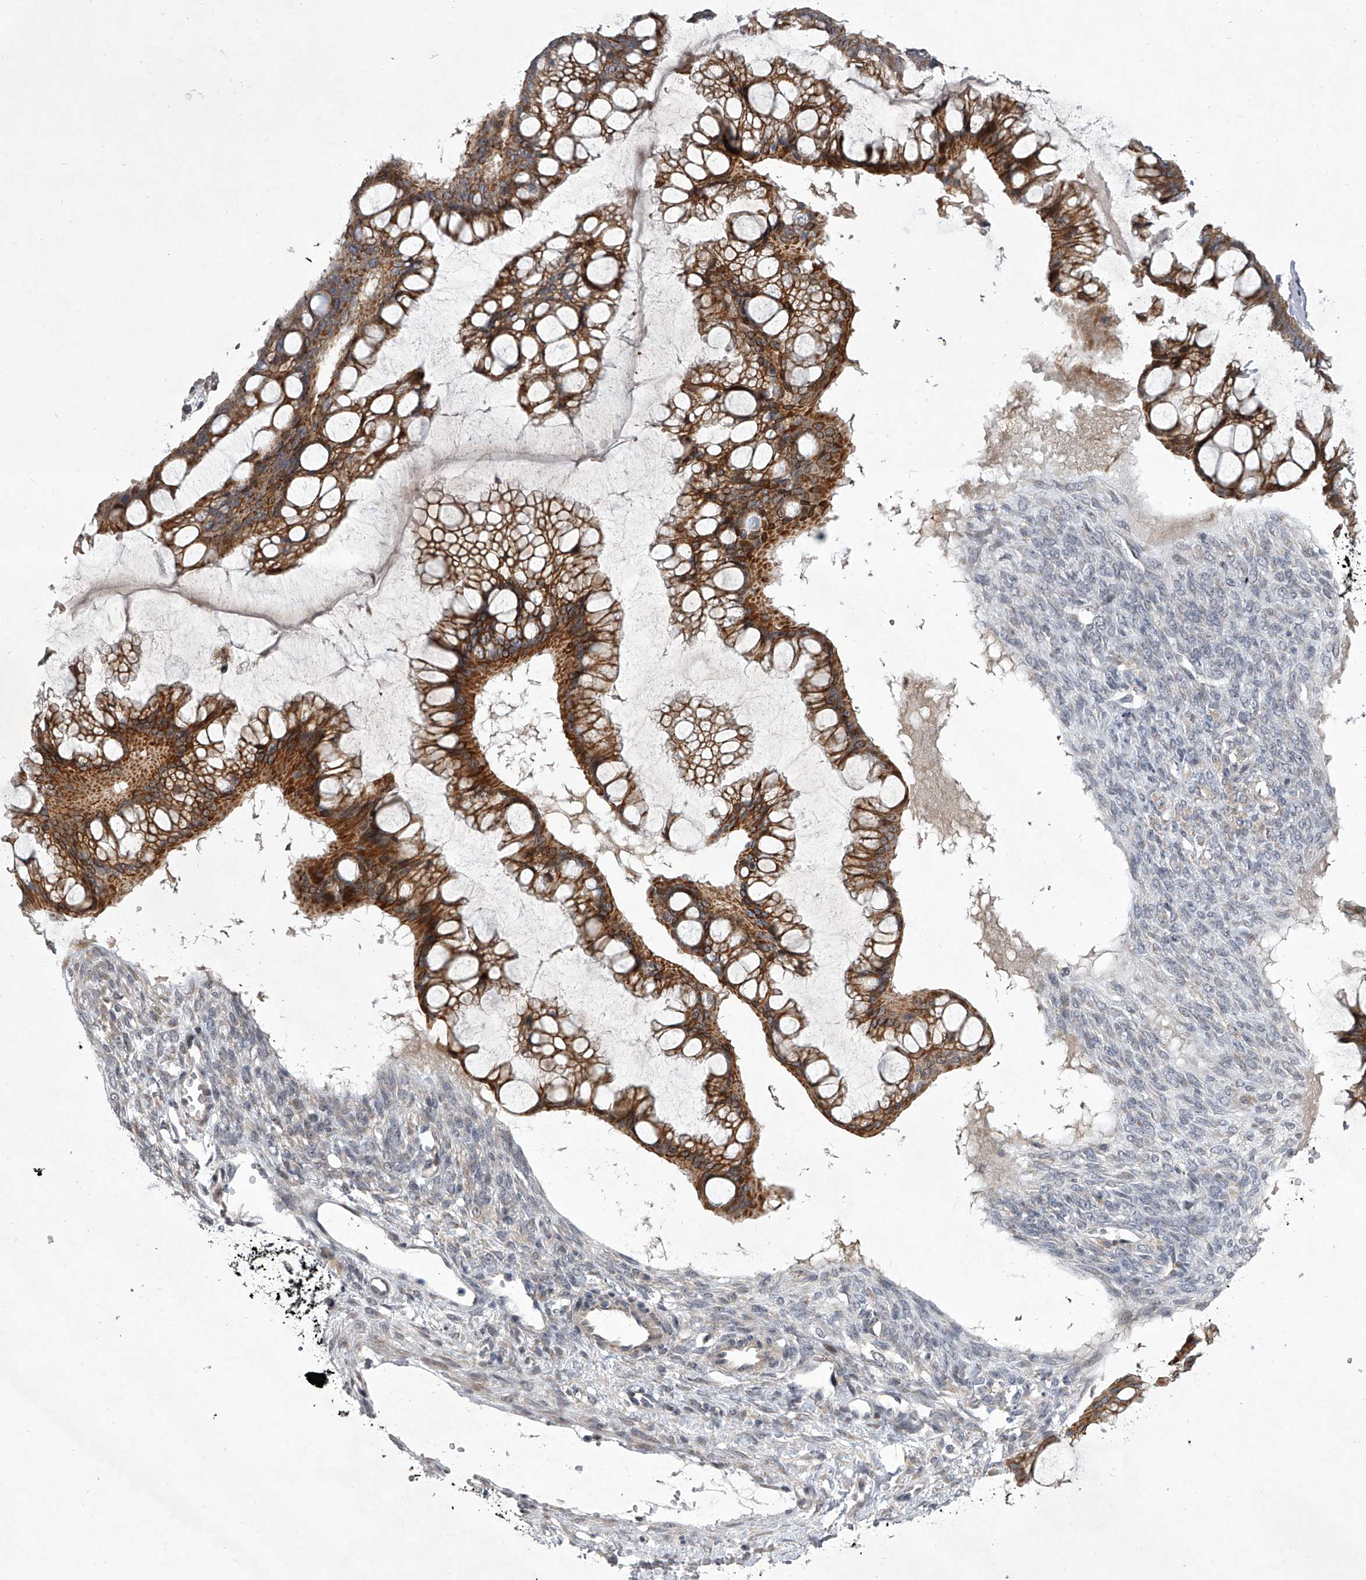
{"staining": {"intensity": "strong", "quantity": ">75%", "location": "cytoplasmic/membranous"}, "tissue": "ovarian cancer", "cell_type": "Tumor cells", "image_type": "cancer", "snomed": [{"axis": "morphology", "description": "Cystadenocarcinoma, mucinous, NOS"}, {"axis": "topography", "description": "Ovary"}], "caption": "Strong cytoplasmic/membranous protein staining is seen in about >75% of tumor cells in ovarian mucinous cystadenocarcinoma.", "gene": "HEATR6", "patient": {"sex": "female", "age": 73}}